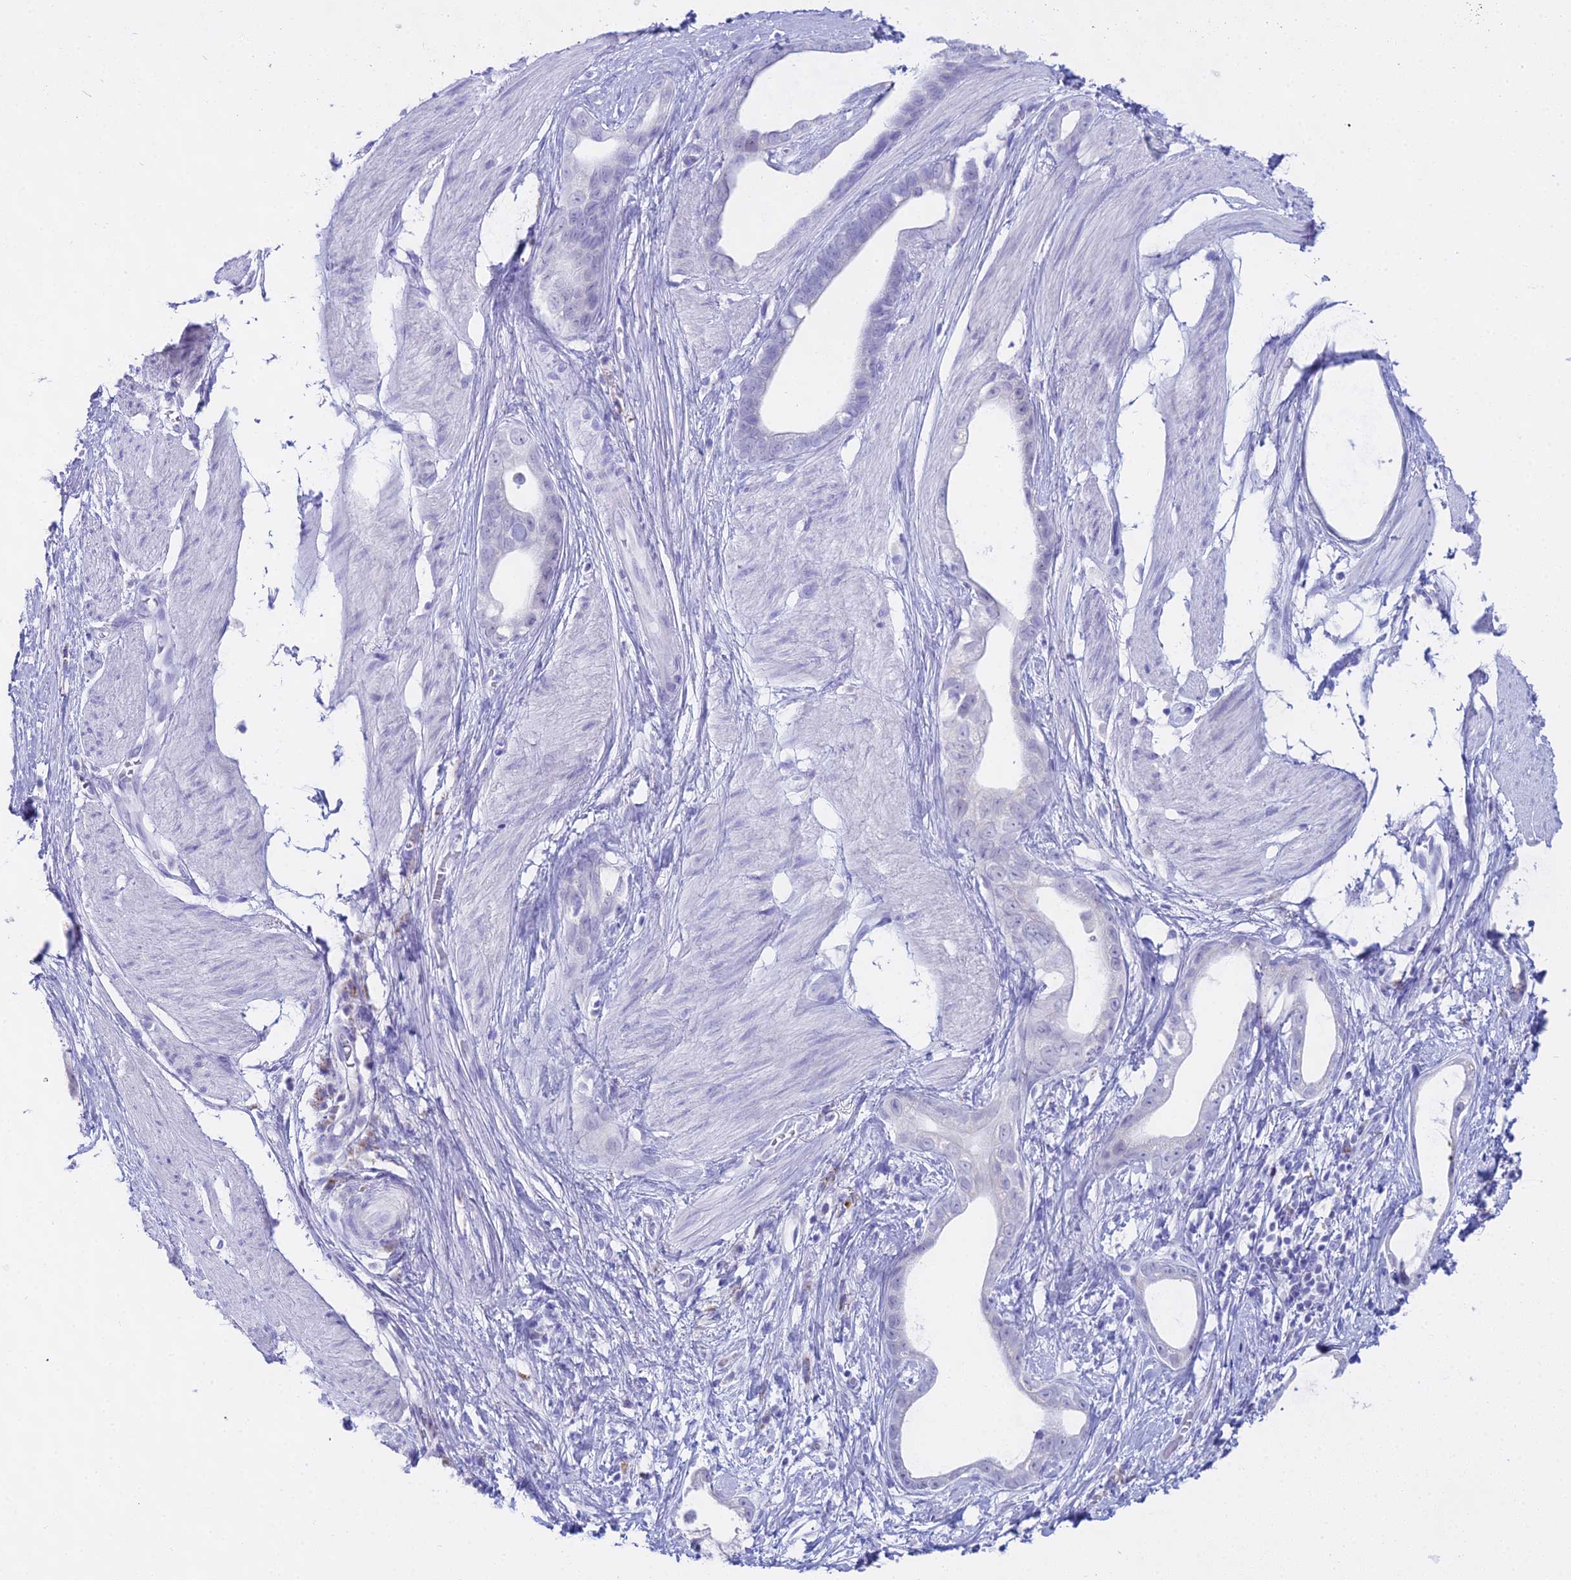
{"staining": {"intensity": "negative", "quantity": "none", "location": "none"}, "tissue": "stomach cancer", "cell_type": "Tumor cells", "image_type": "cancer", "snomed": [{"axis": "morphology", "description": "Adenocarcinoma, NOS"}, {"axis": "topography", "description": "Stomach"}], "caption": "A photomicrograph of human stomach cancer is negative for staining in tumor cells. (Brightfield microscopy of DAB immunohistochemistry at high magnification).", "gene": "CGB2", "patient": {"sex": "male", "age": 55}}